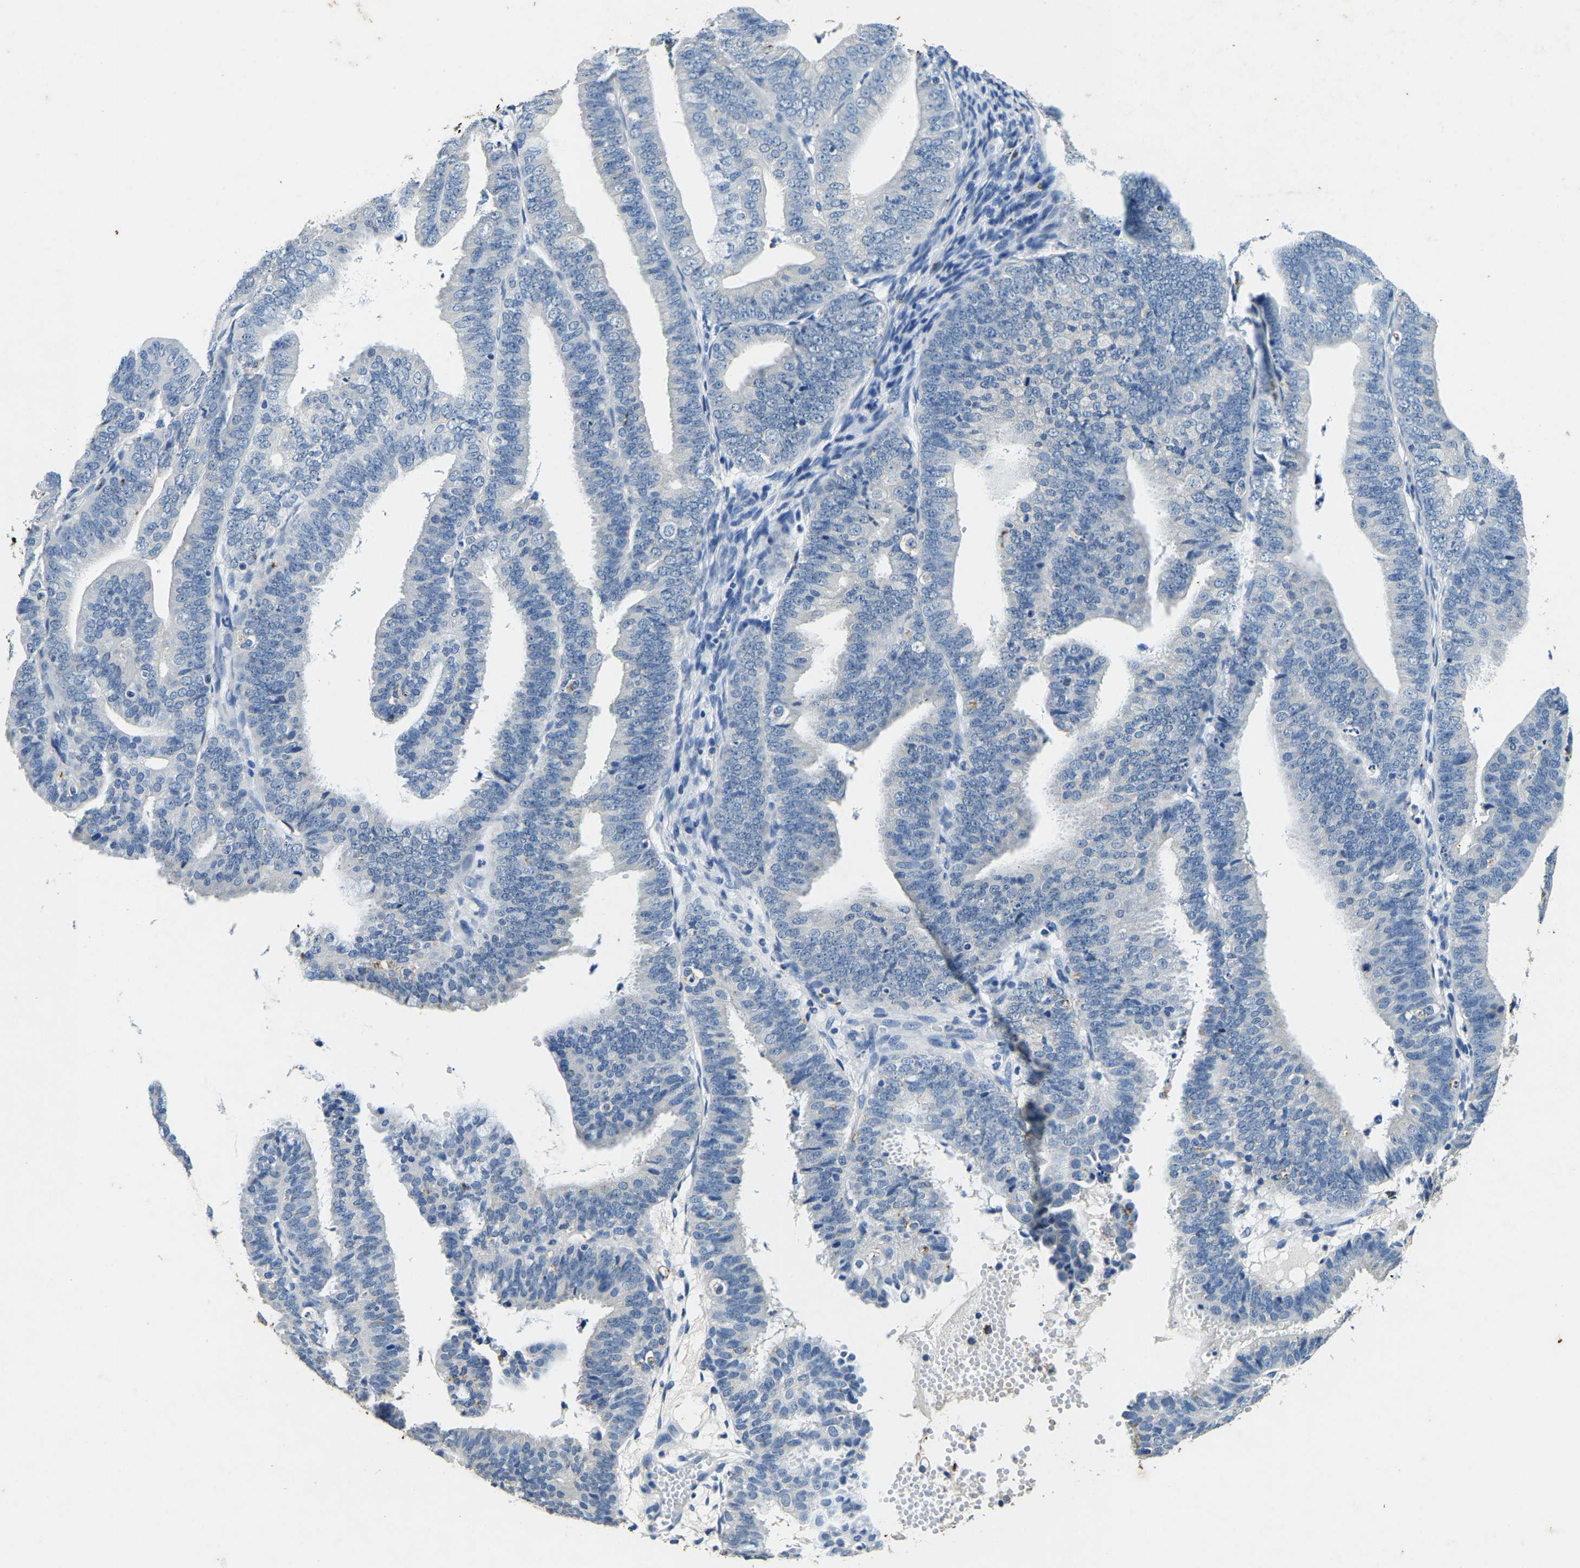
{"staining": {"intensity": "negative", "quantity": "none", "location": "none"}, "tissue": "endometrial cancer", "cell_type": "Tumor cells", "image_type": "cancer", "snomed": [{"axis": "morphology", "description": "Adenocarcinoma, NOS"}, {"axis": "topography", "description": "Endometrium"}], "caption": "This is an immunohistochemistry (IHC) image of endometrial cancer (adenocarcinoma). There is no positivity in tumor cells.", "gene": "UBN2", "patient": {"sex": "female", "age": 63}}